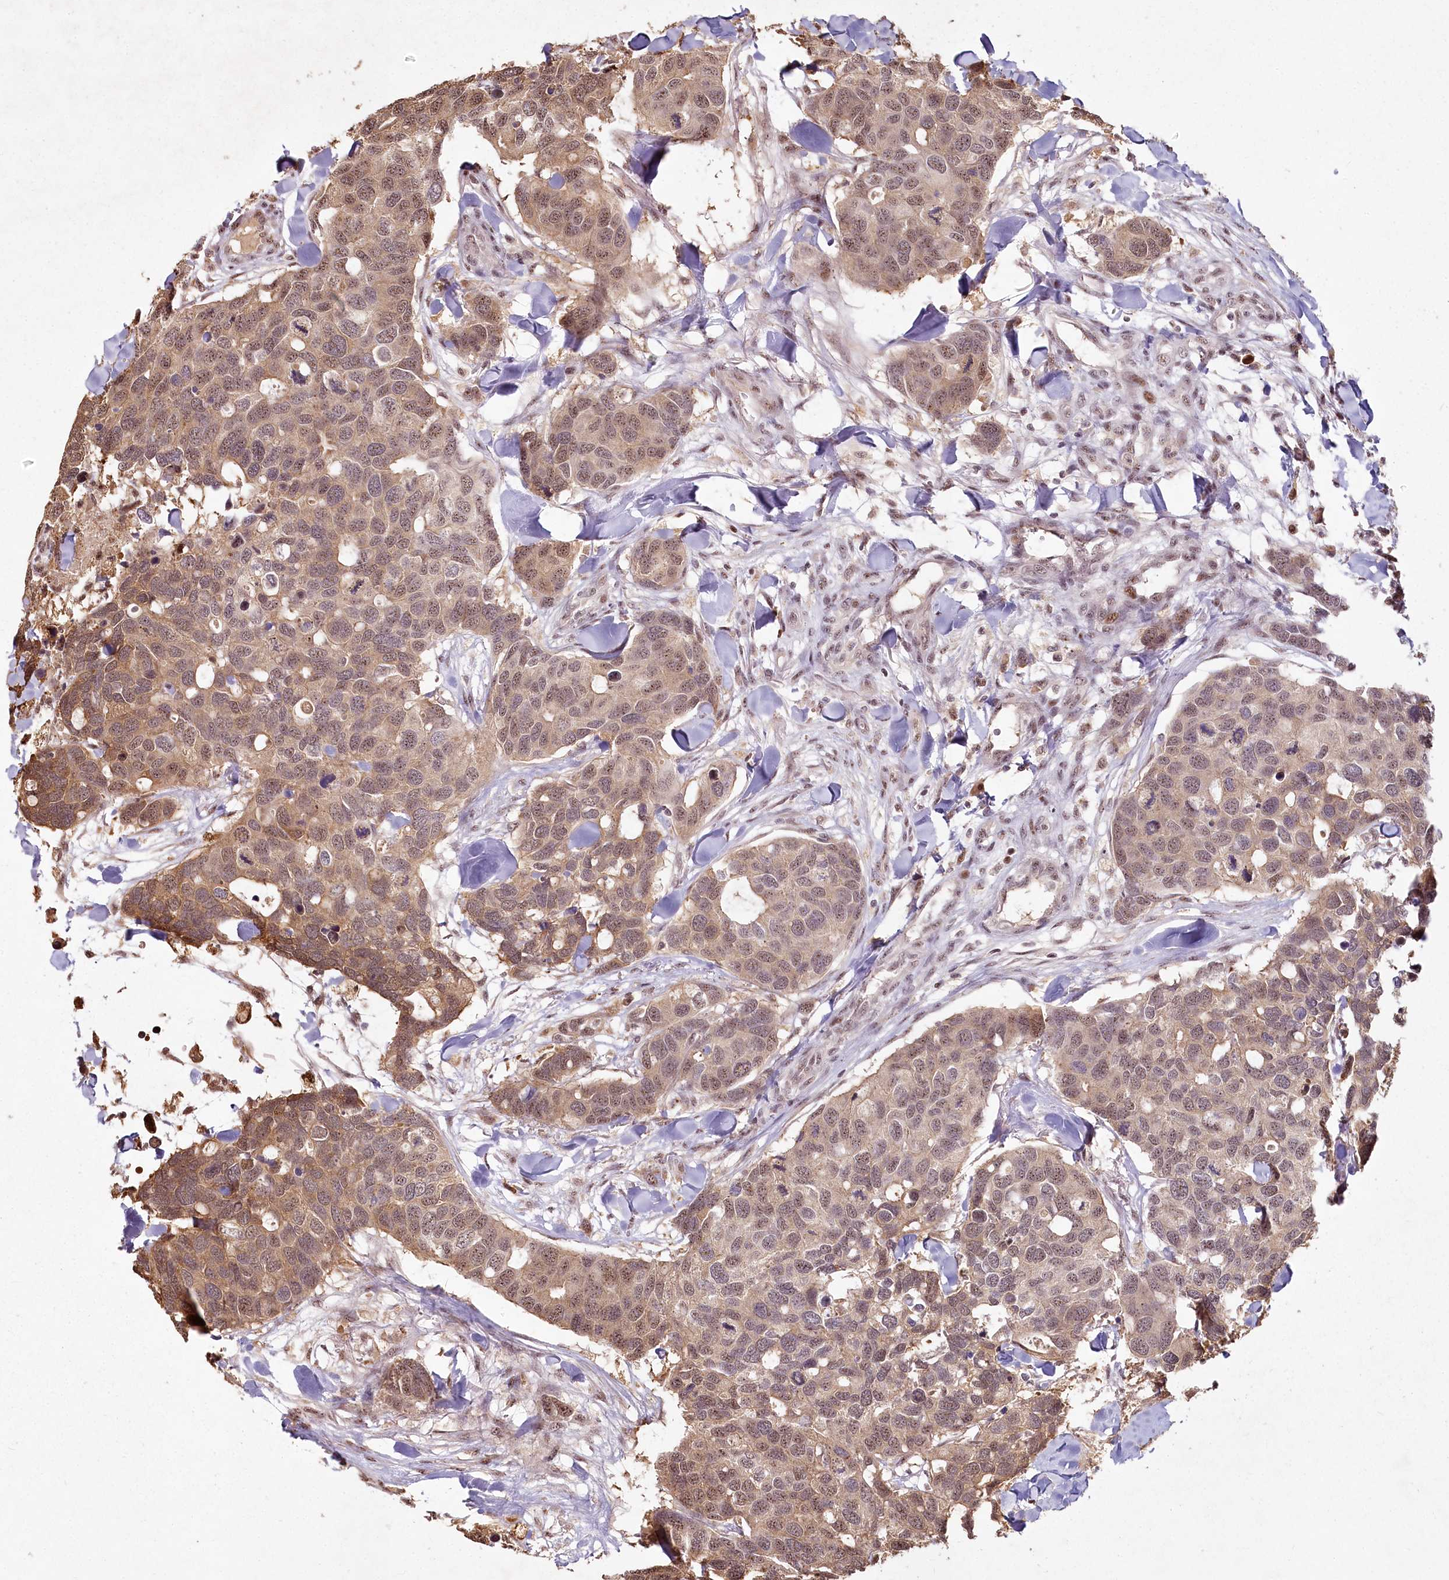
{"staining": {"intensity": "weak", "quantity": ">75%", "location": "cytoplasmic/membranous,nuclear"}, "tissue": "breast cancer", "cell_type": "Tumor cells", "image_type": "cancer", "snomed": [{"axis": "morphology", "description": "Duct carcinoma"}, {"axis": "topography", "description": "Breast"}], "caption": "DAB immunohistochemical staining of human breast cancer displays weak cytoplasmic/membranous and nuclear protein staining in approximately >75% of tumor cells.", "gene": "PYROXD1", "patient": {"sex": "female", "age": 83}}